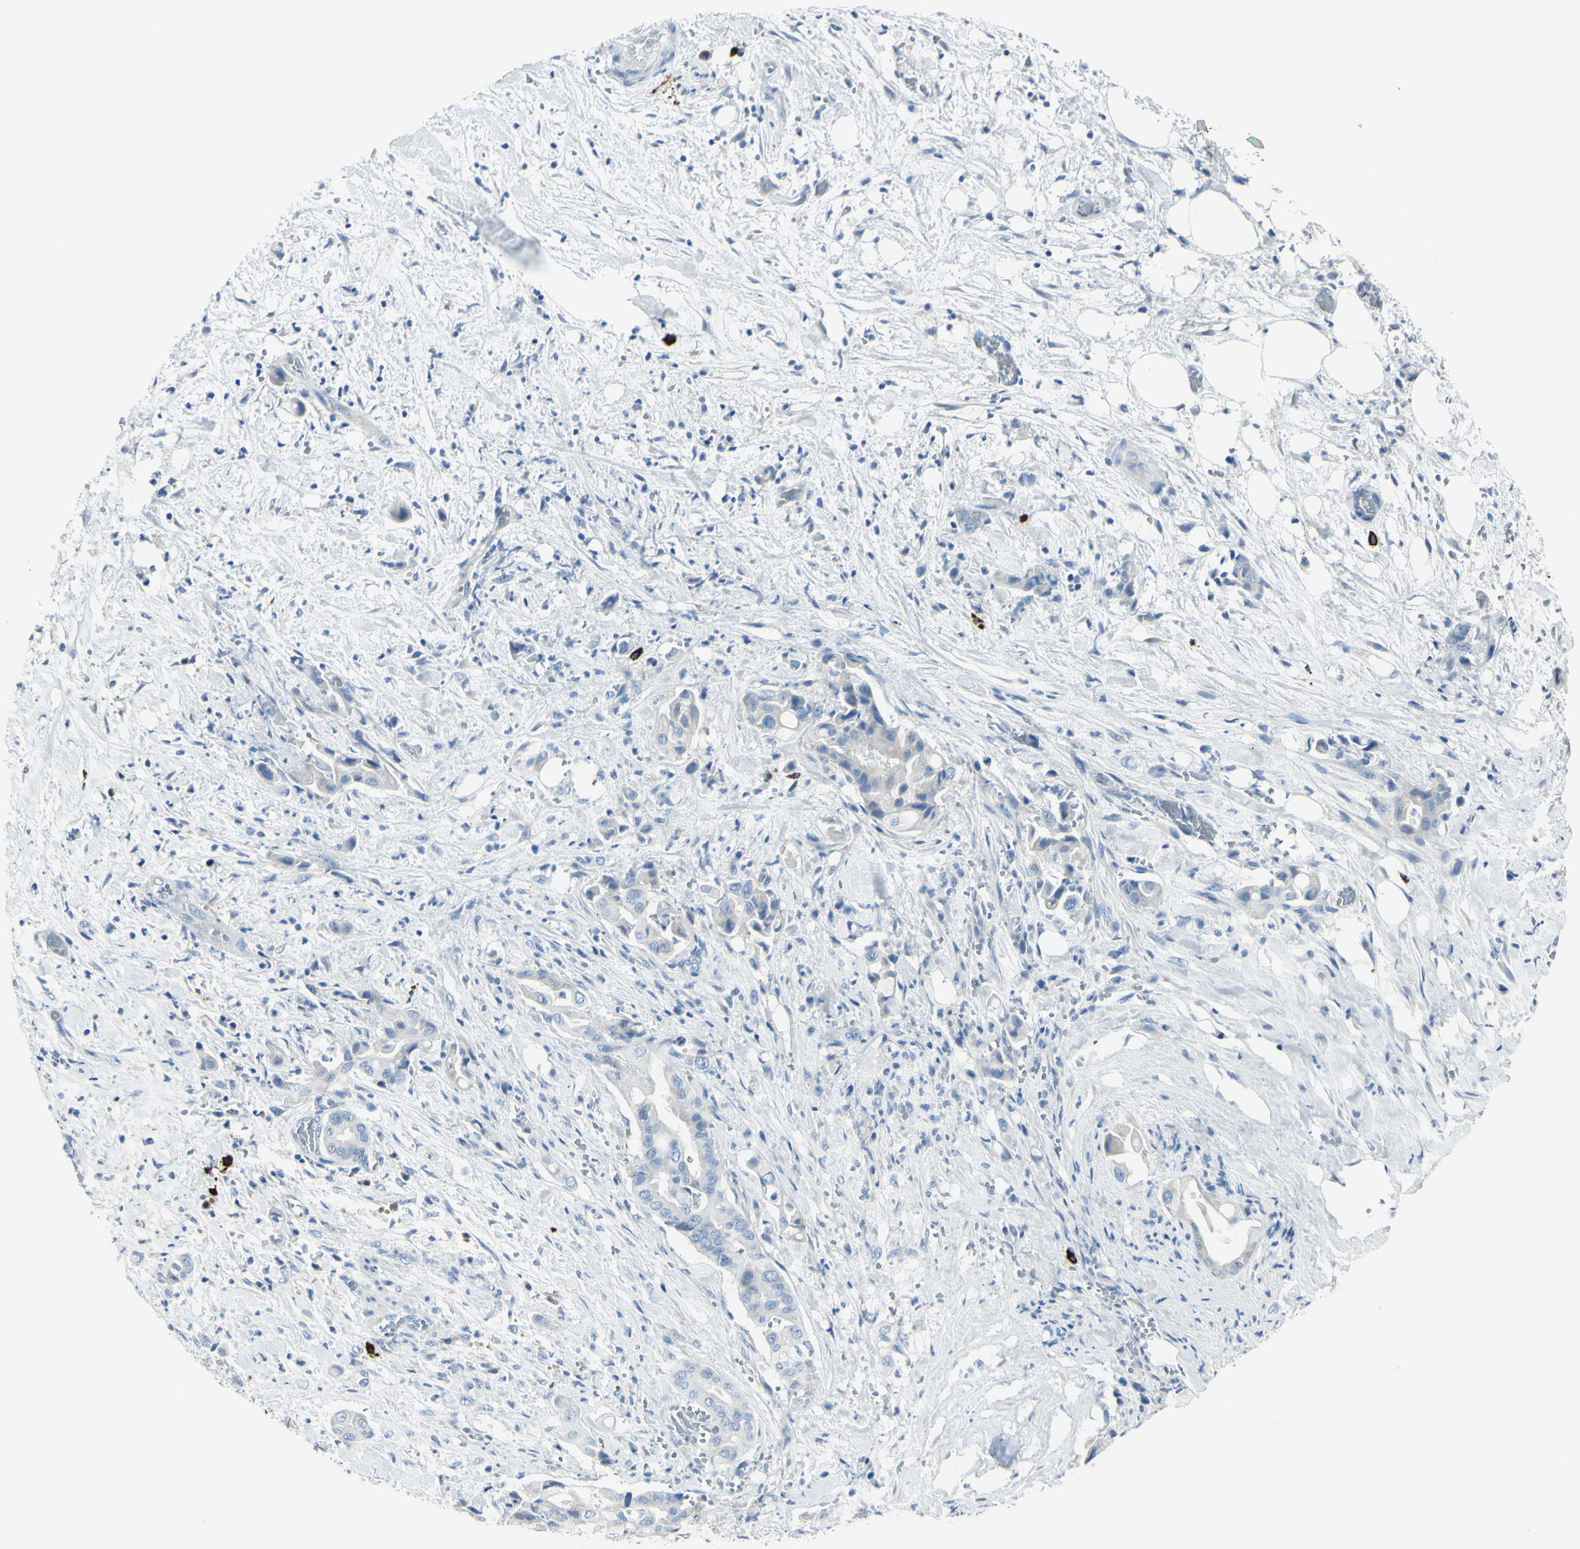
{"staining": {"intensity": "negative", "quantity": "none", "location": "none"}, "tissue": "liver cancer", "cell_type": "Tumor cells", "image_type": "cancer", "snomed": [{"axis": "morphology", "description": "Cholangiocarcinoma"}, {"axis": "topography", "description": "Liver"}], "caption": "DAB (3,3'-diaminobenzidine) immunohistochemical staining of liver cancer demonstrates no significant staining in tumor cells. (DAB IHC, high magnification).", "gene": "DLG4", "patient": {"sex": "female", "age": 68}}